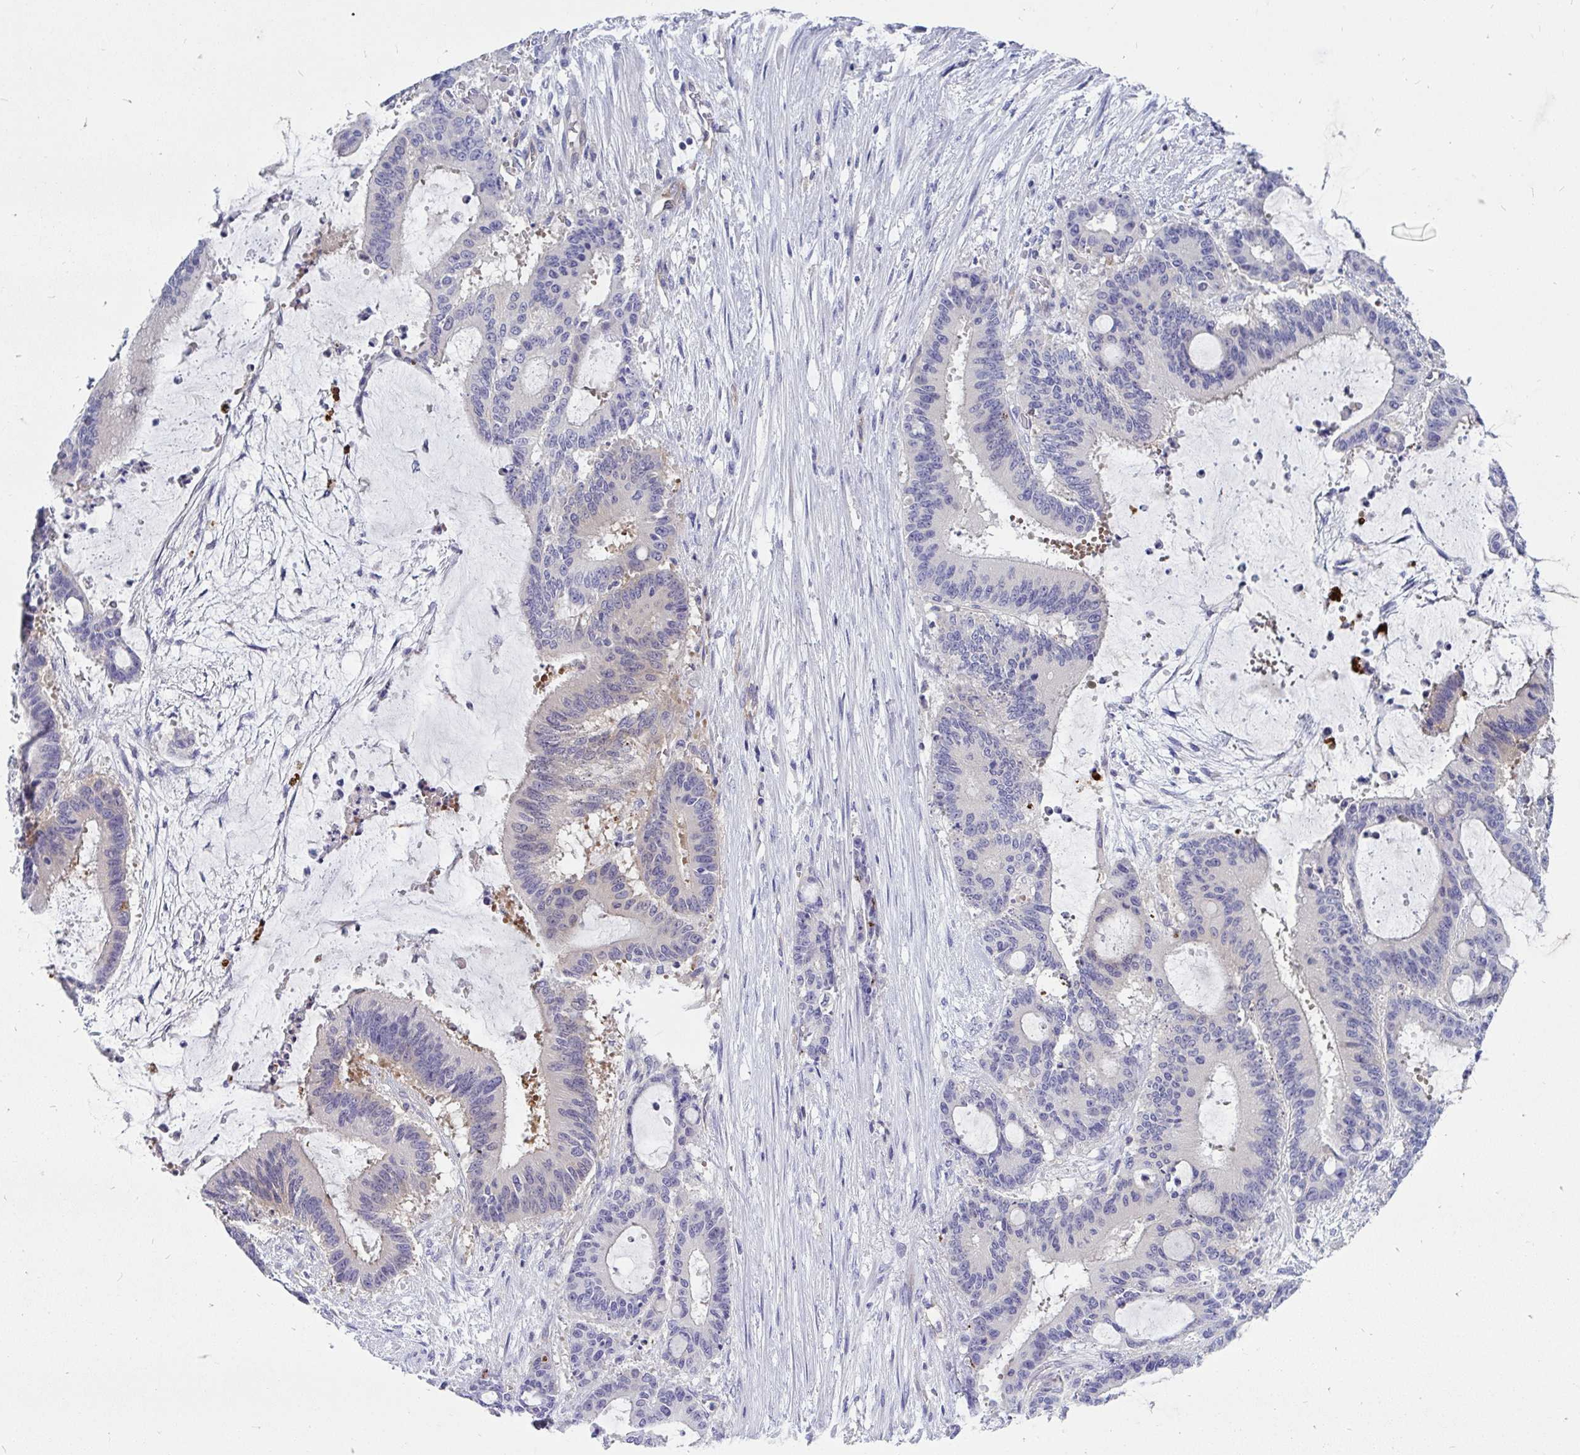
{"staining": {"intensity": "negative", "quantity": "none", "location": "none"}, "tissue": "liver cancer", "cell_type": "Tumor cells", "image_type": "cancer", "snomed": [{"axis": "morphology", "description": "Normal tissue, NOS"}, {"axis": "morphology", "description": "Cholangiocarcinoma"}, {"axis": "topography", "description": "Liver"}, {"axis": "topography", "description": "Peripheral nerve tissue"}], "caption": "High power microscopy image of an IHC image of liver cholangiocarcinoma, revealing no significant expression in tumor cells.", "gene": "KIAA2013", "patient": {"sex": "female", "age": 73}}